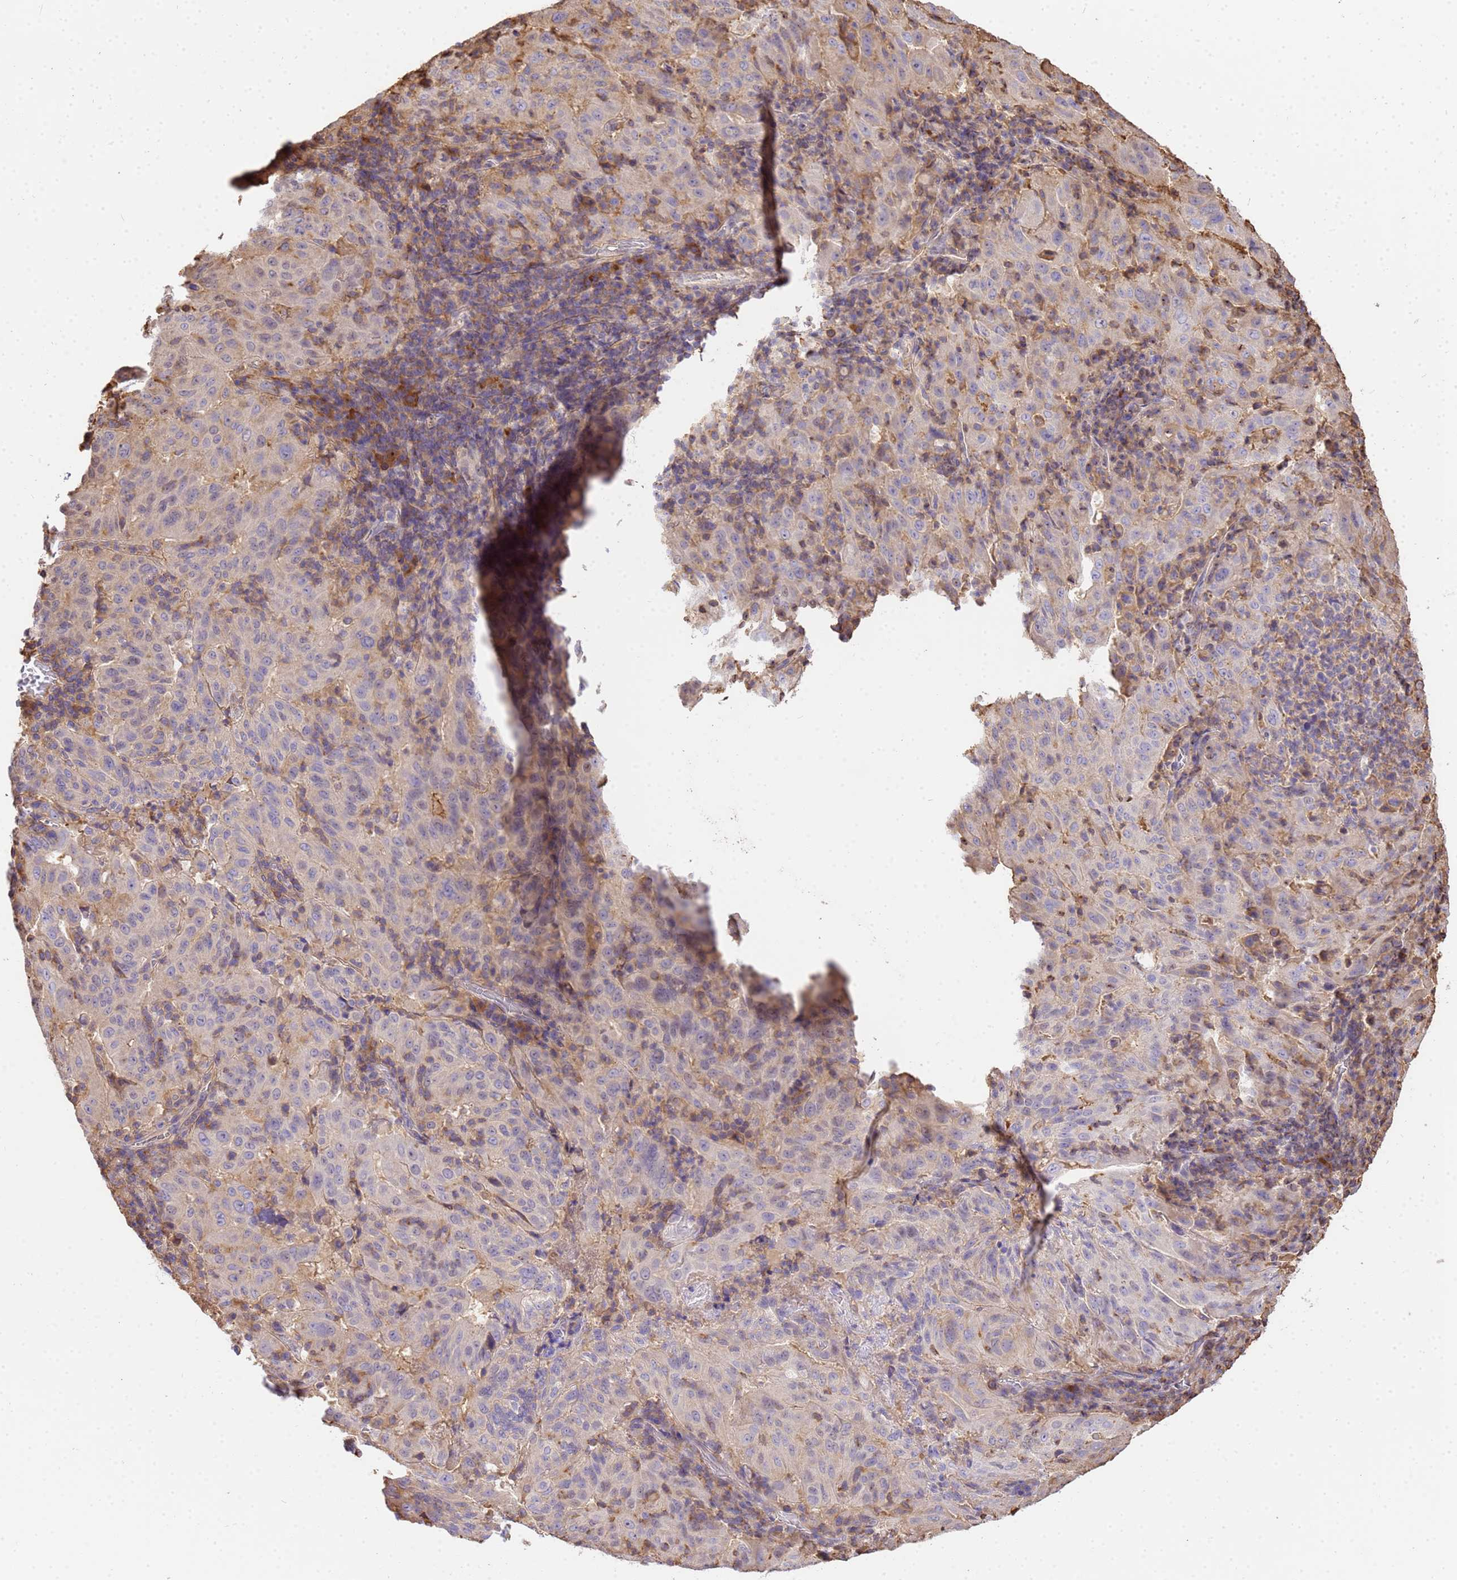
{"staining": {"intensity": "negative", "quantity": "none", "location": "none"}, "tissue": "pancreatic cancer", "cell_type": "Tumor cells", "image_type": "cancer", "snomed": [{"axis": "morphology", "description": "Adenocarcinoma, NOS"}, {"axis": "topography", "description": "Pancreas"}], "caption": "Human pancreatic cancer (adenocarcinoma) stained for a protein using IHC exhibits no staining in tumor cells.", "gene": "WDR64", "patient": {"sex": "male", "age": 63}}